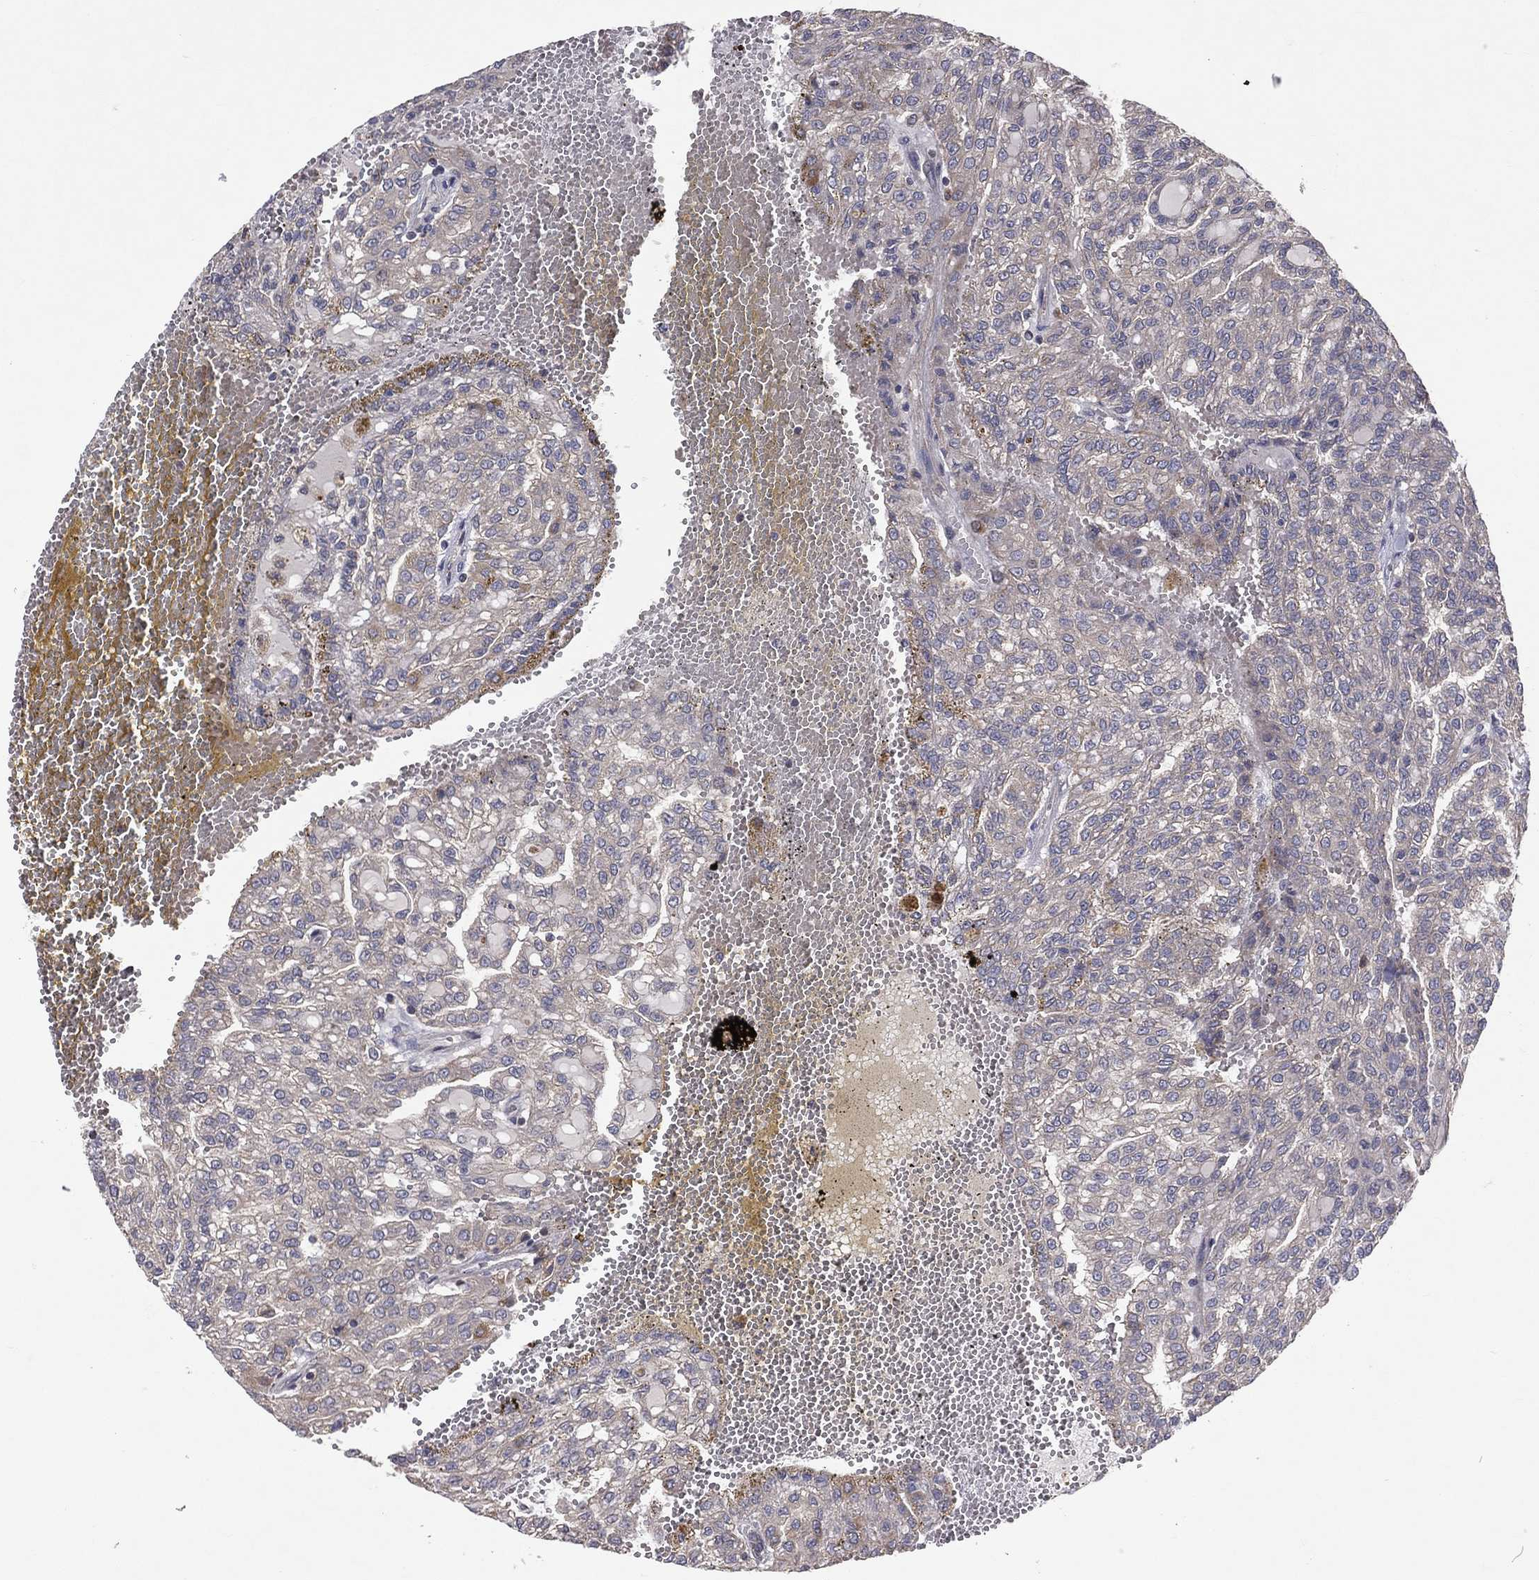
{"staining": {"intensity": "negative", "quantity": "none", "location": "none"}, "tissue": "renal cancer", "cell_type": "Tumor cells", "image_type": "cancer", "snomed": [{"axis": "morphology", "description": "Adenocarcinoma, NOS"}, {"axis": "topography", "description": "Kidney"}], "caption": "Immunohistochemistry micrograph of neoplastic tissue: renal cancer (adenocarcinoma) stained with DAB (3,3'-diaminobenzidine) reveals no significant protein expression in tumor cells.", "gene": "STARD3", "patient": {"sex": "male", "age": 63}}